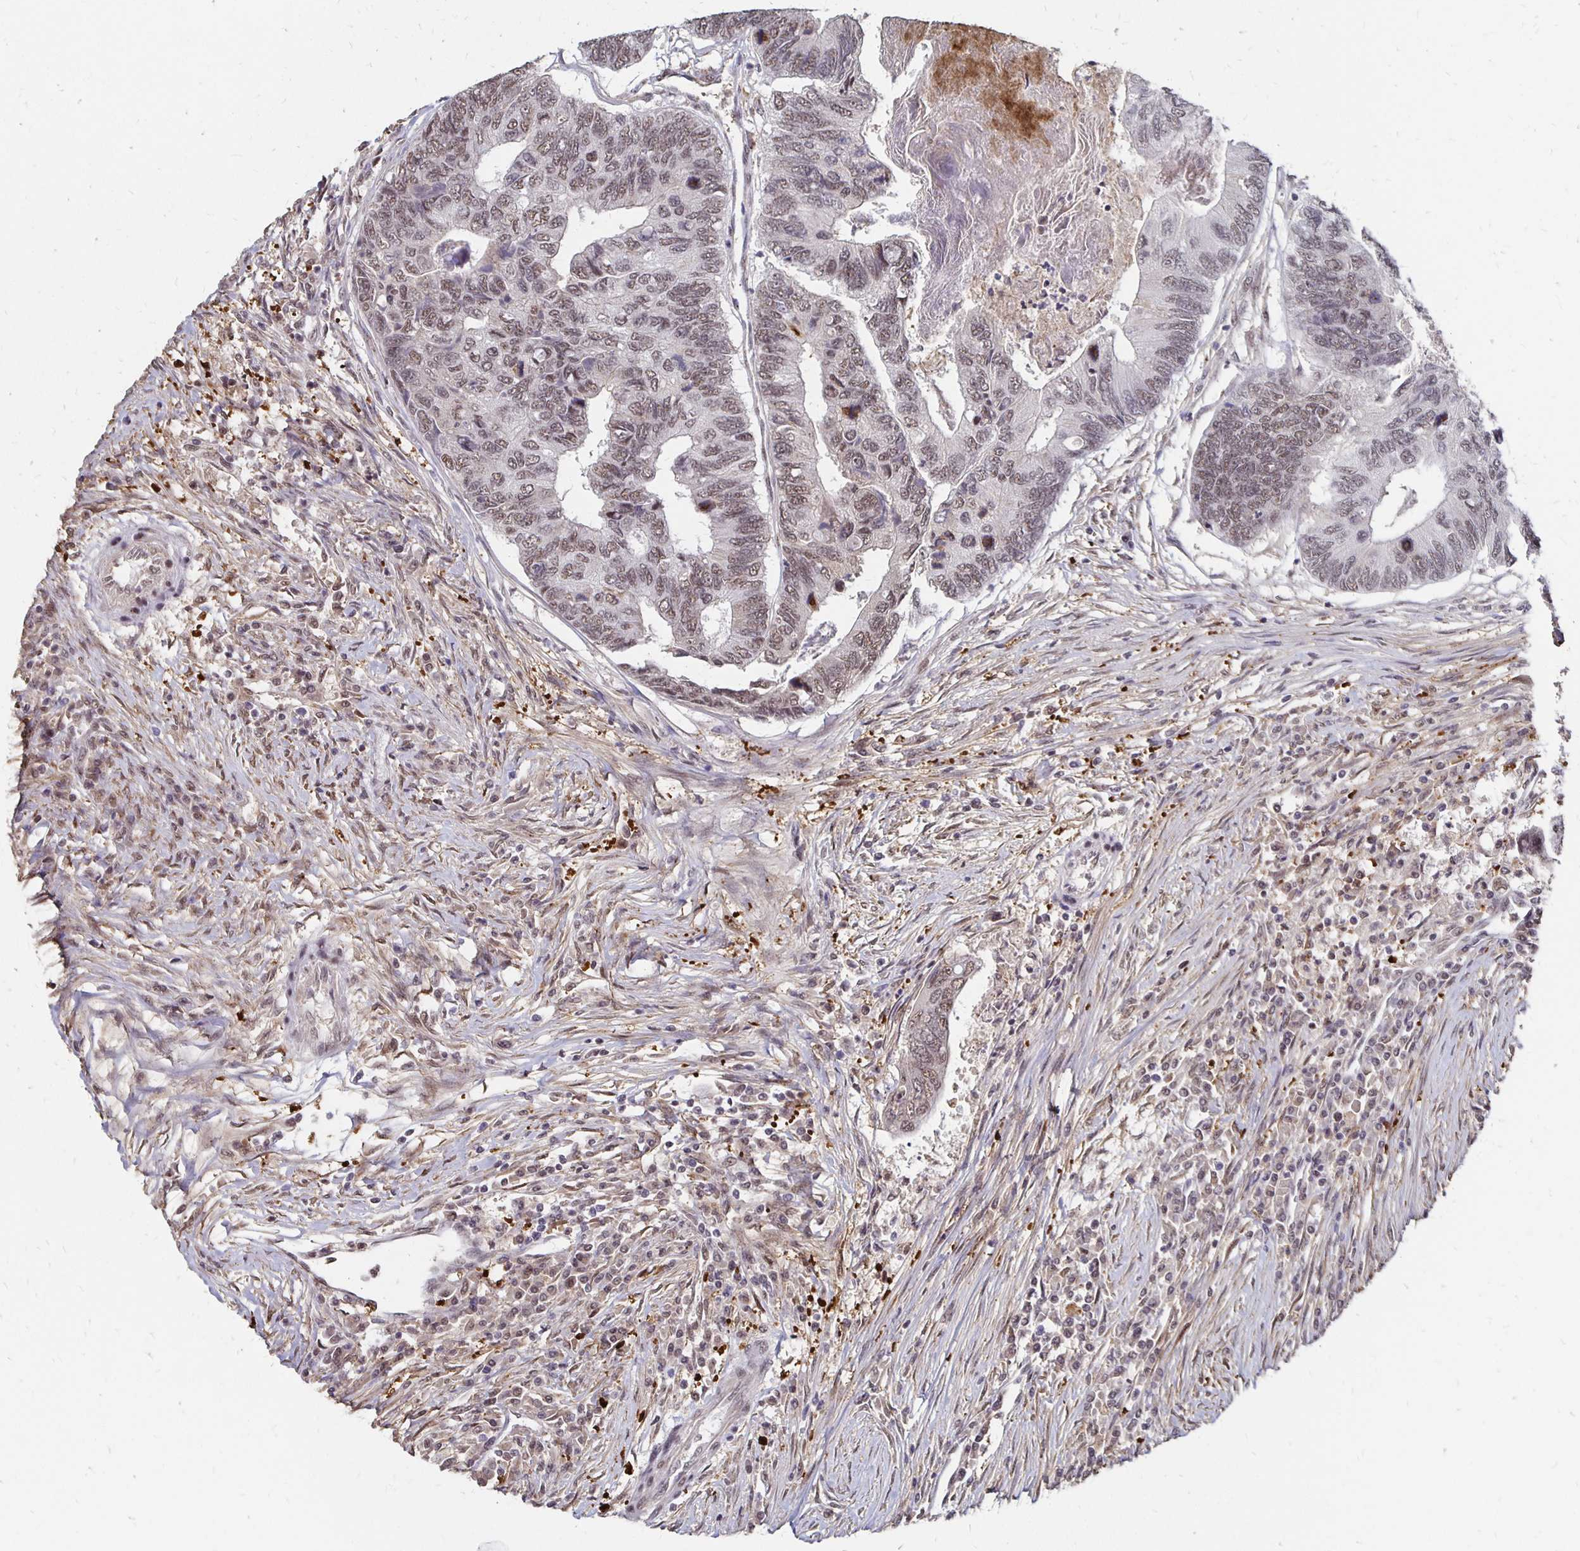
{"staining": {"intensity": "weak", "quantity": "25%-75%", "location": "nuclear"}, "tissue": "colorectal cancer", "cell_type": "Tumor cells", "image_type": "cancer", "snomed": [{"axis": "morphology", "description": "Adenocarcinoma, NOS"}, {"axis": "topography", "description": "Colon"}], "caption": "Immunohistochemistry (DAB (3,3'-diaminobenzidine)) staining of colorectal cancer (adenocarcinoma) reveals weak nuclear protein staining in approximately 25%-75% of tumor cells.", "gene": "CLASRP", "patient": {"sex": "female", "age": 67}}